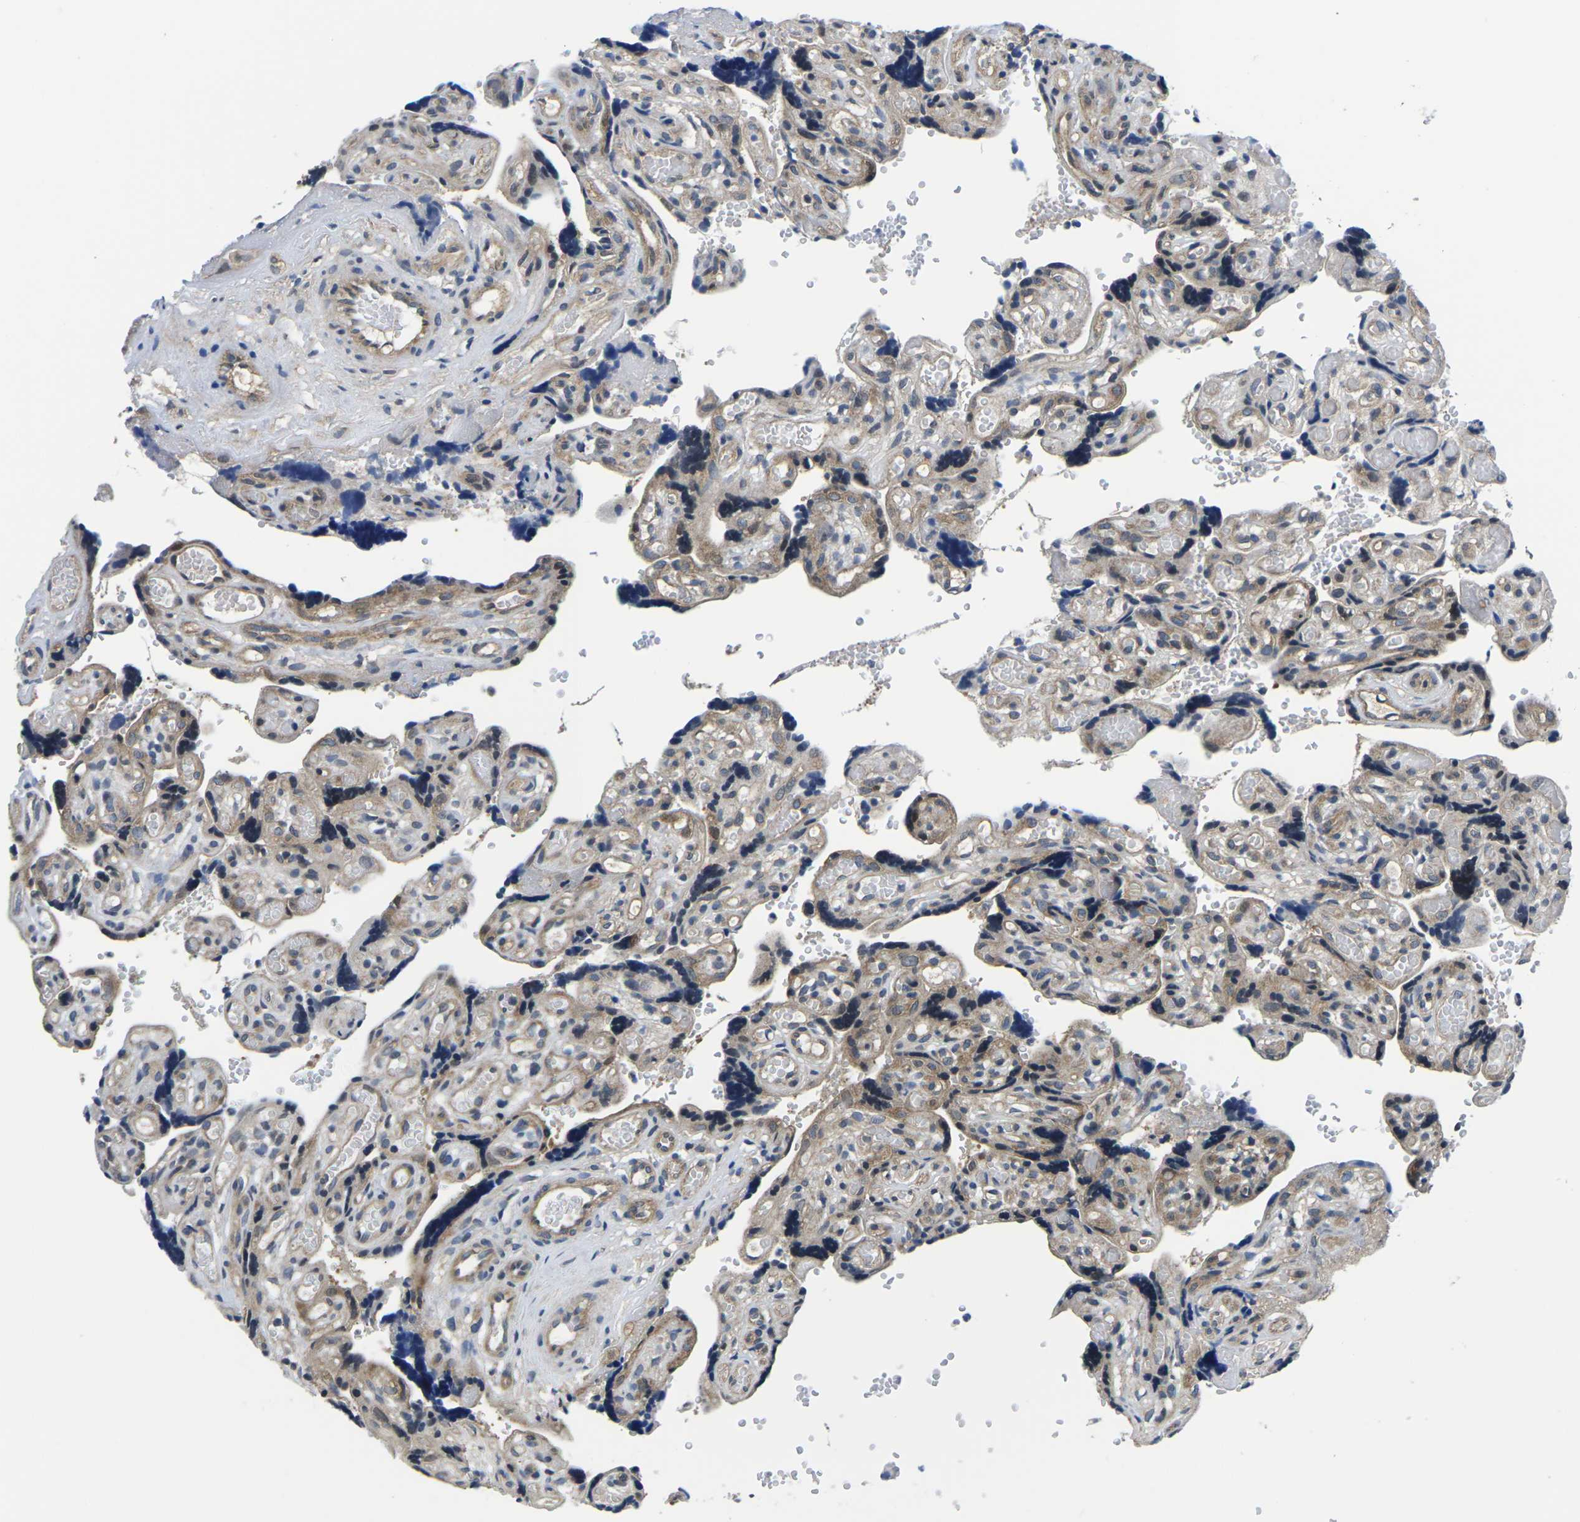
{"staining": {"intensity": "moderate", "quantity": ">75%", "location": "cytoplasmic/membranous"}, "tissue": "placenta", "cell_type": "Decidual cells", "image_type": "normal", "snomed": [{"axis": "morphology", "description": "Normal tissue, NOS"}, {"axis": "topography", "description": "Placenta"}], "caption": "This micrograph exhibits IHC staining of benign human placenta, with medium moderate cytoplasmic/membranous expression in about >75% of decidual cells.", "gene": "GSK3B", "patient": {"sex": "female", "age": 30}}